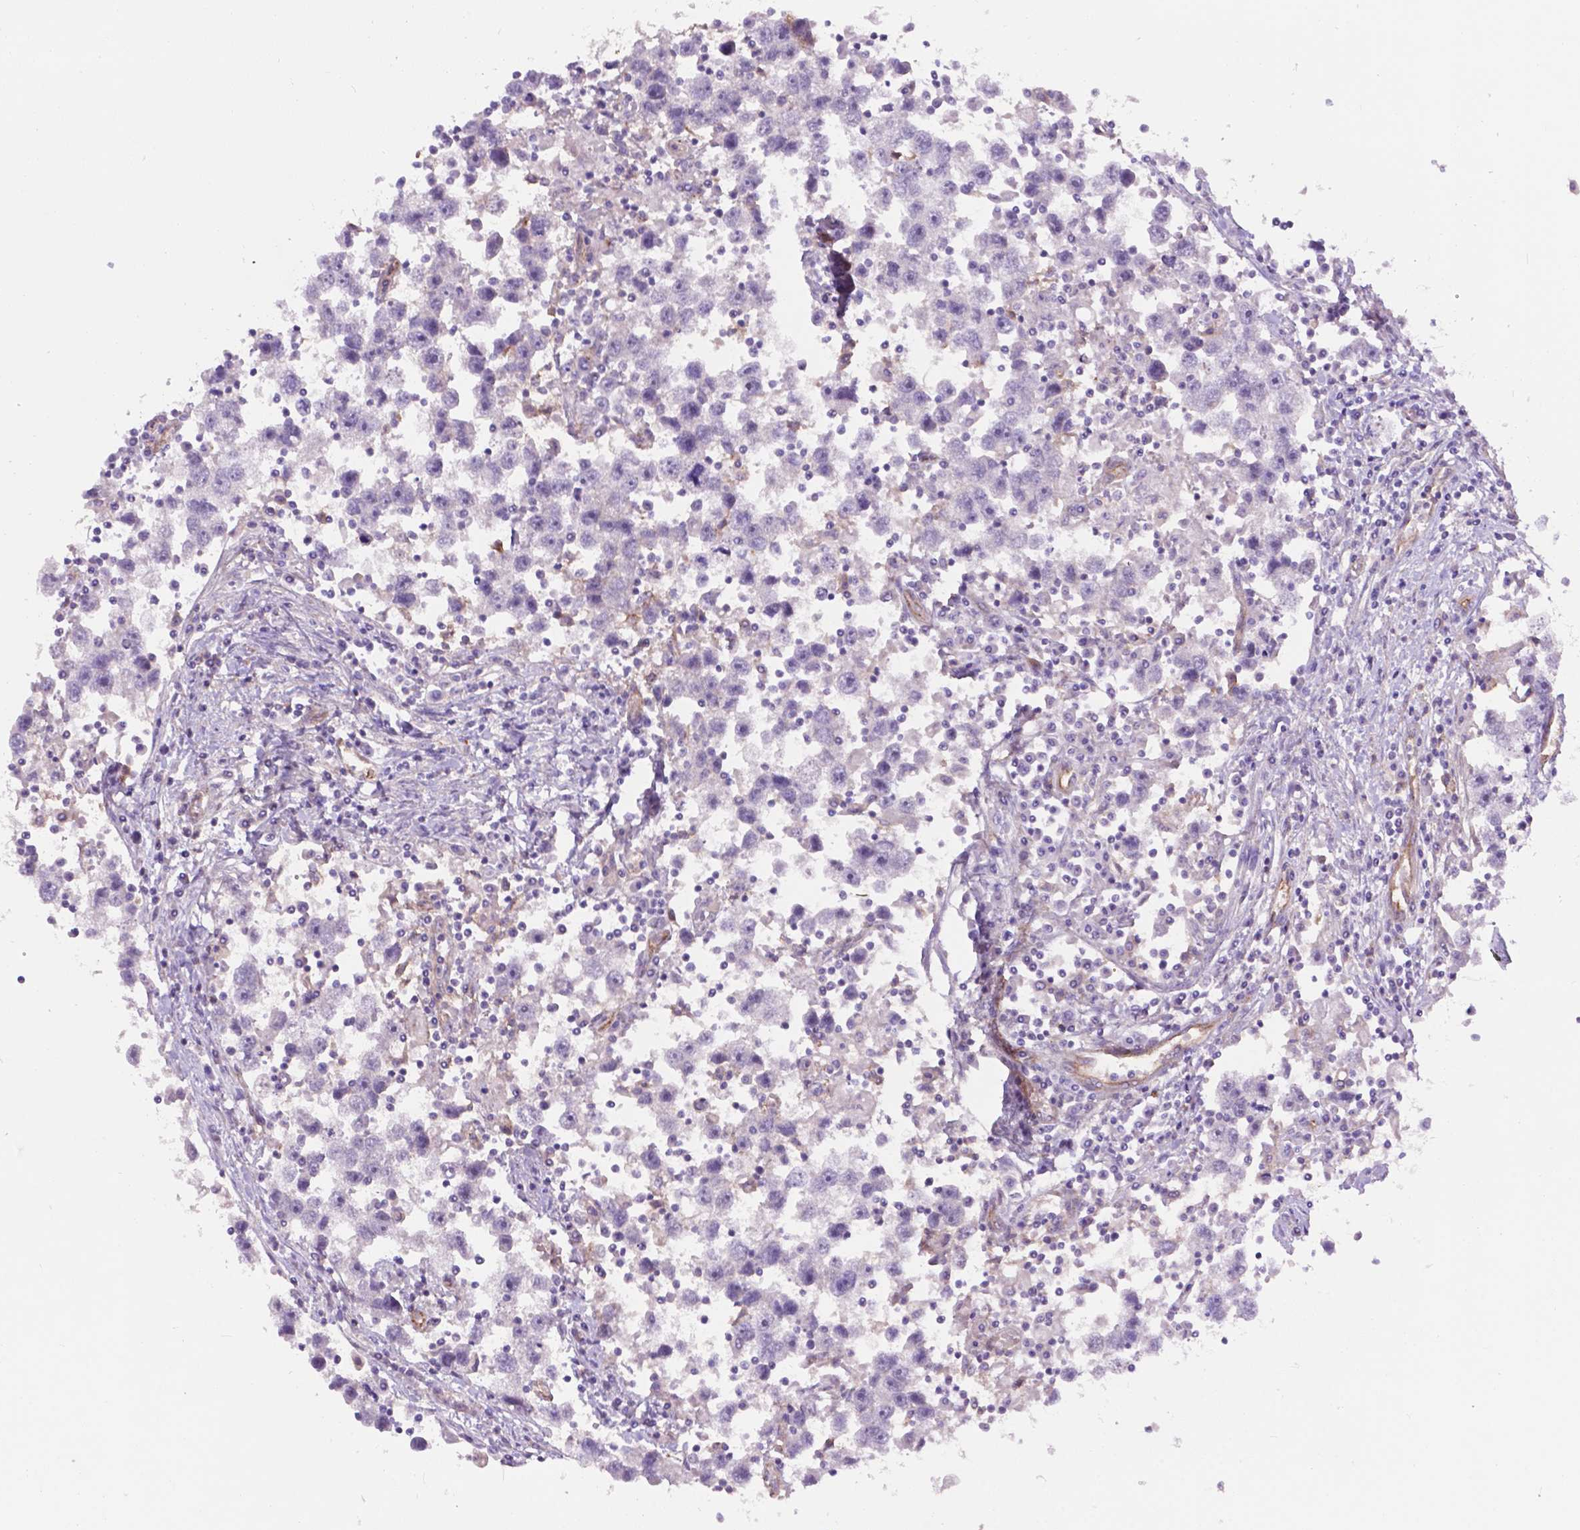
{"staining": {"intensity": "negative", "quantity": "none", "location": "none"}, "tissue": "testis cancer", "cell_type": "Tumor cells", "image_type": "cancer", "snomed": [{"axis": "morphology", "description": "Seminoma, NOS"}, {"axis": "topography", "description": "Testis"}], "caption": "Testis cancer (seminoma) stained for a protein using immunohistochemistry (IHC) reveals no positivity tumor cells.", "gene": "PLSCR1", "patient": {"sex": "male", "age": 30}}